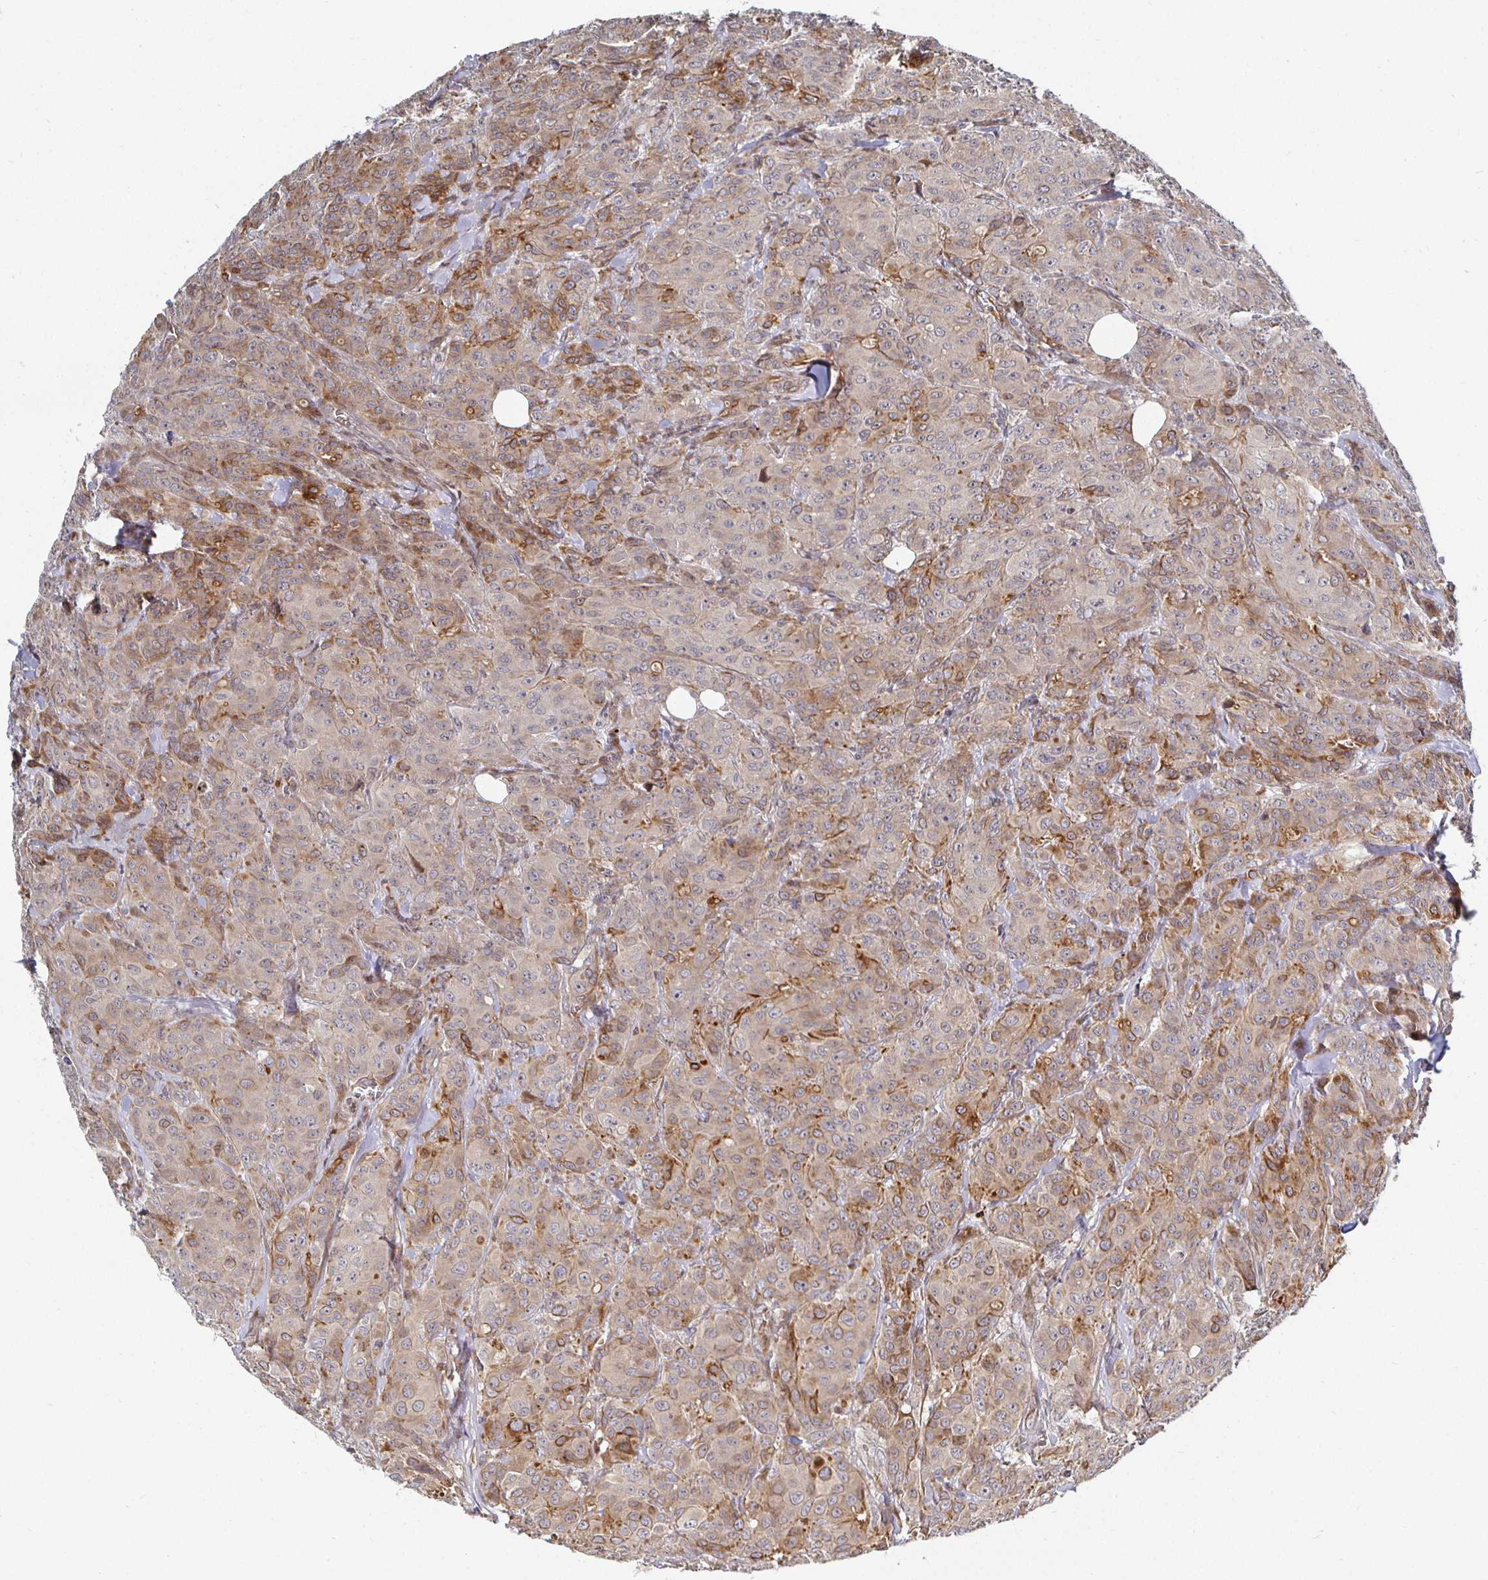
{"staining": {"intensity": "moderate", "quantity": "25%-75%", "location": "cytoplasmic/membranous"}, "tissue": "breast cancer", "cell_type": "Tumor cells", "image_type": "cancer", "snomed": [{"axis": "morphology", "description": "Normal tissue, NOS"}, {"axis": "morphology", "description": "Duct carcinoma"}, {"axis": "topography", "description": "Breast"}], "caption": "About 25%-75% of tumor cells in breast cancer (intraductal carcinoma) exhibit moderate cytoplasmic/membranous protein staining as visualized by brown immunohistochemical staining.", "gene": "TBKBP1", "patient": {"sex": "female", "age": 43}}